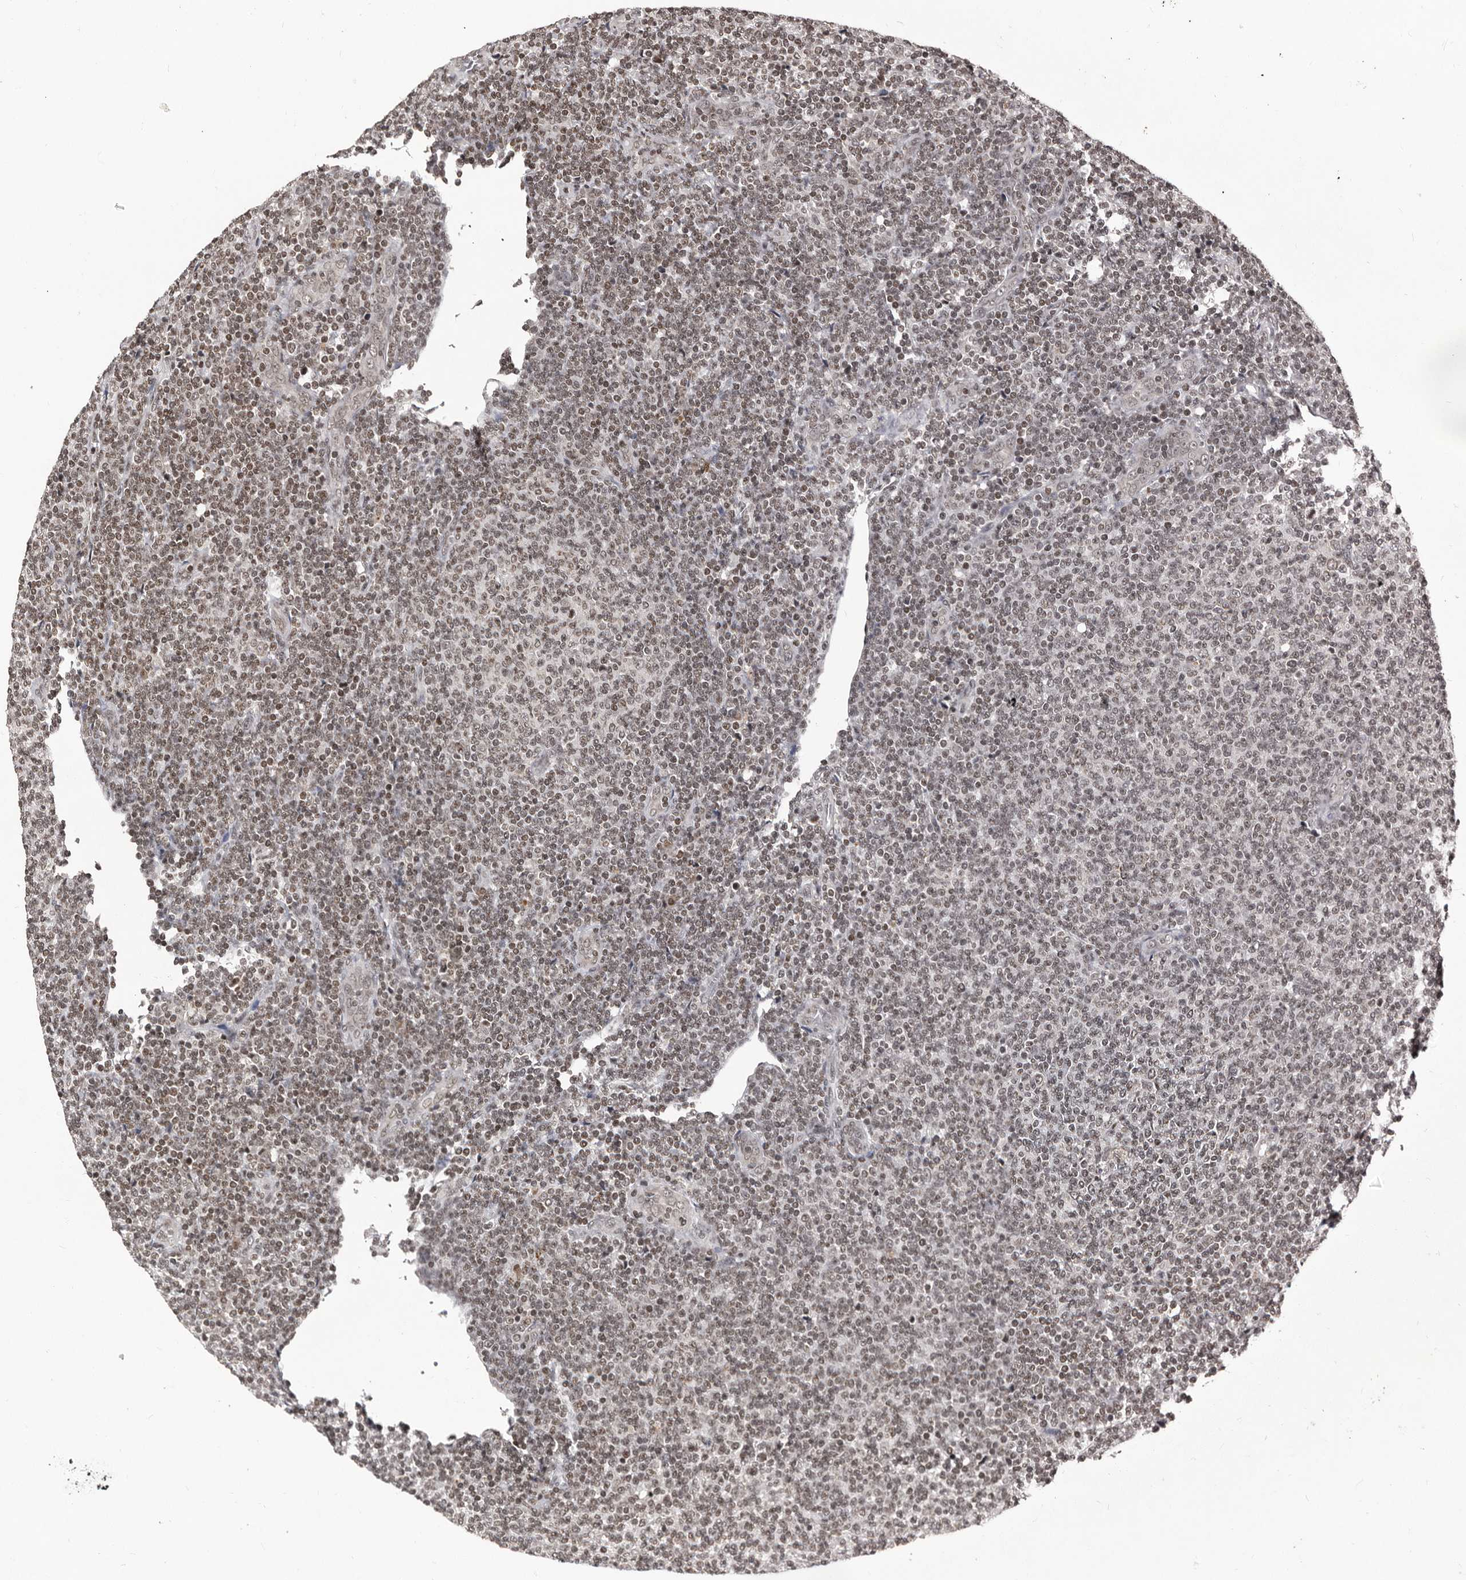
{"staining": {"intensity": "weak", "quantity": ">75%", "location": "nuclear"}, "tissue": "lymphoma", "cell_type": "Tumor cells", "image_type": "cancer", "snomed": [{"axis": "morphology", "description": "Malignant lymphoma, non-Hodgkin's type, Low grade"}, {"axis": "topography", "description": "Lymph node"}], "caption": "Low-grade malignant lymphoma, non-Hodgkin's type stained for a protein (brown) displays weak nuclear positive expression in approximately >75% of tumor cells.", "gene": "THUMPD1", "patient": {"sex": "male", "age": 66}}